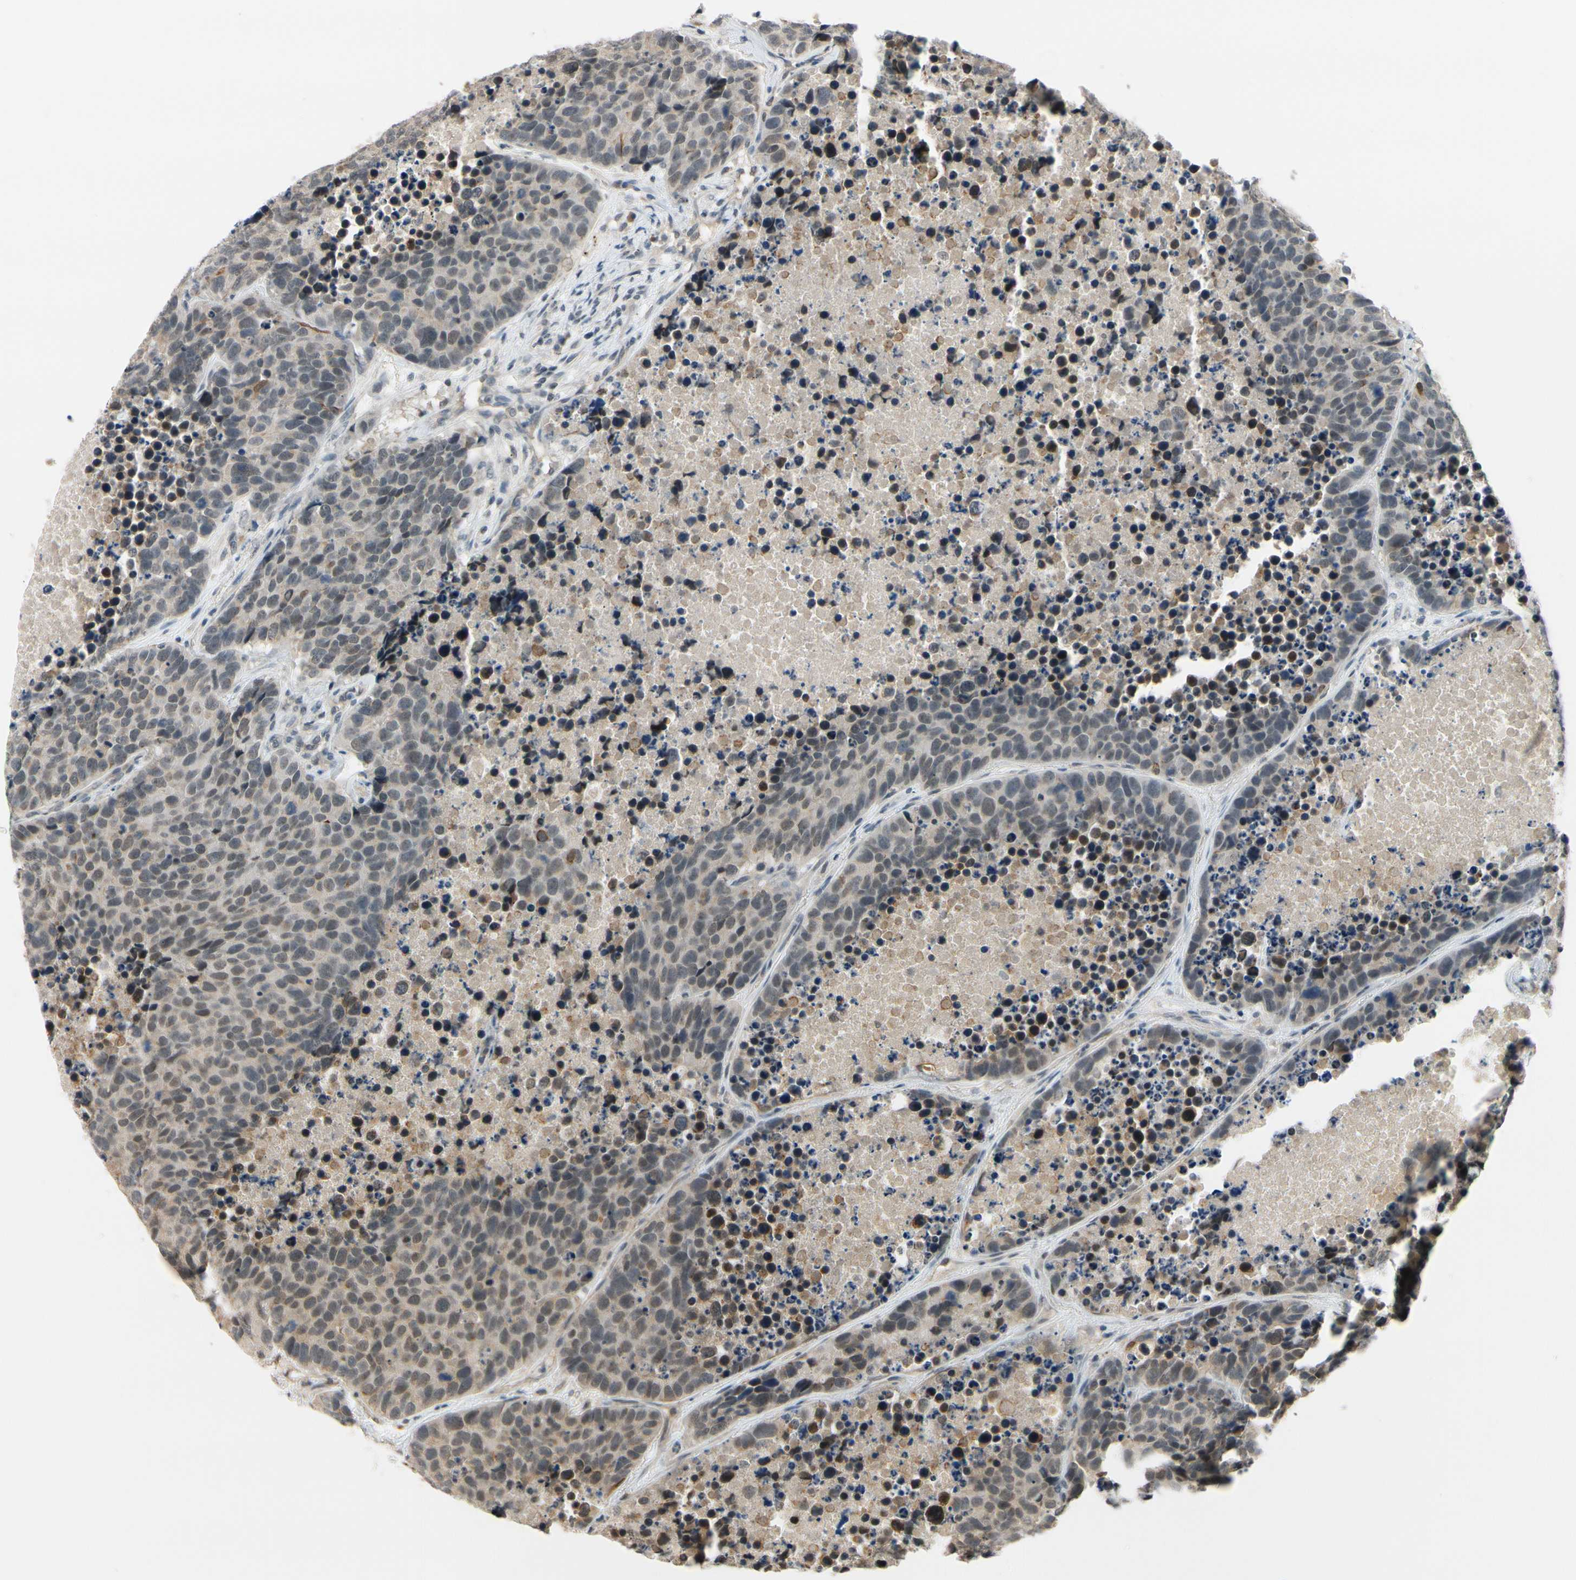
{"staining": {"intensity": "weak", "quantity": "<25%", "location": "cytoplasmic/membranous,nuclear"}, "tissue": "carcinoid", "cell_type": "Tumor cells", "image_type": "cancer", "snomed": [{"axis": "morphology", "description": "Carcinoid, malignant, NOS"}, {"axis": "topography", "description": "Lung"}], "caption": "An IHC photomicrograph of carcinoid is shown. There is no staining in tumor cells of carcinoid. (DAB IHC visualized using brightfield microscopy, high magnification).", "gene": "TAF12", "patient": {"sex": "male", "age": 60}}